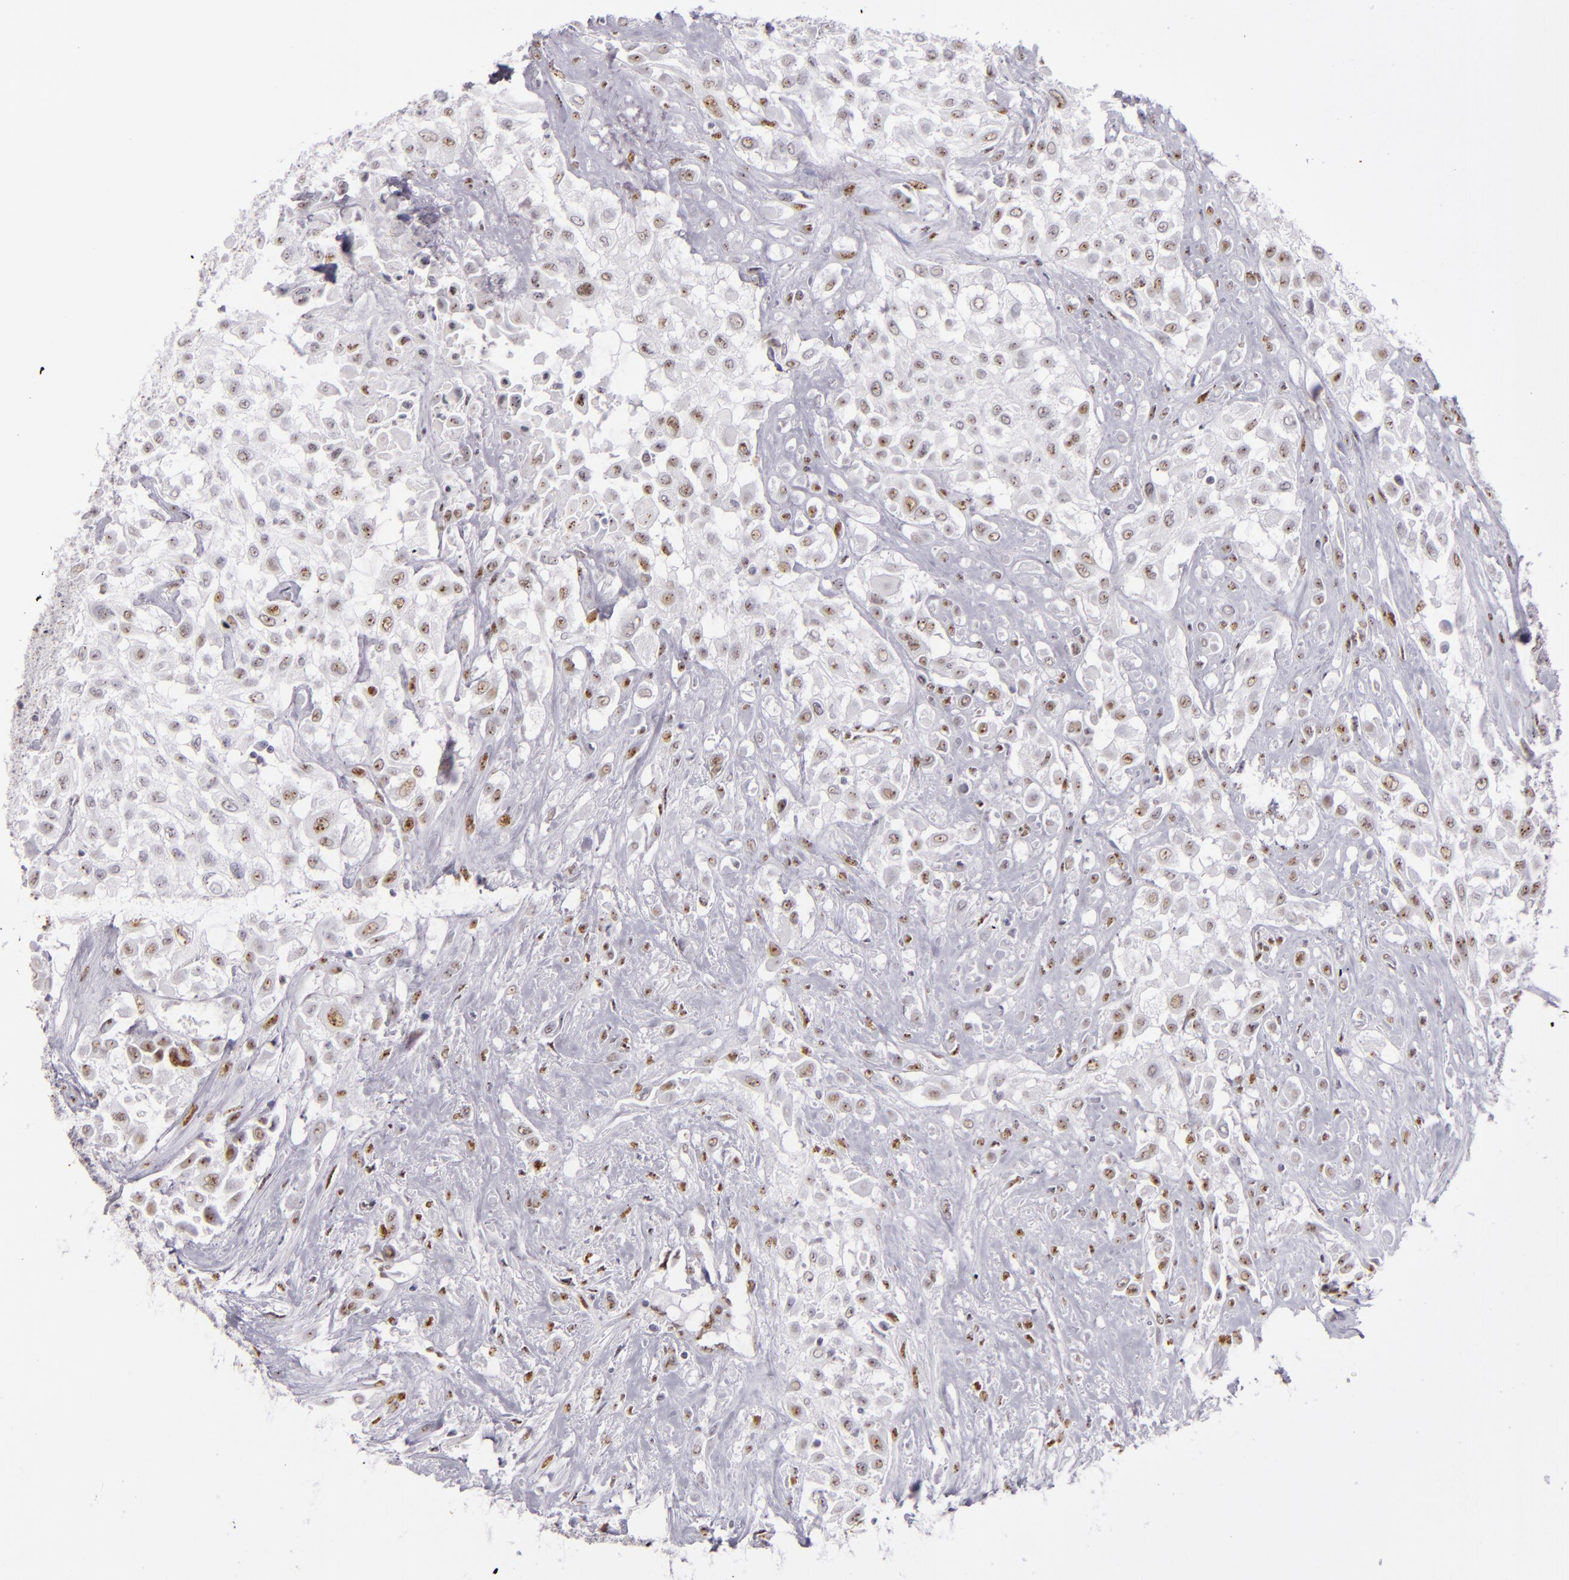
{"staining": {"intensity": "weak", "quantity": "<25%", "location": "nuclear"}, "tissue": "urothelial cancer", "cell_type": "Tumor cells", "image_type": "cancer", "snomed": [{"axis": "morphology", "description": "Urothelial carcinoma, High grade"}, {"axis": "topography", "description": "Urinary bladder"}], "caption": "Immunohistochemistry (IHC) of human urothelial cancer reveals no staining in tumor cells.", "gene": "TOP3A", "patient": {"sex": "male", "age": 57}}